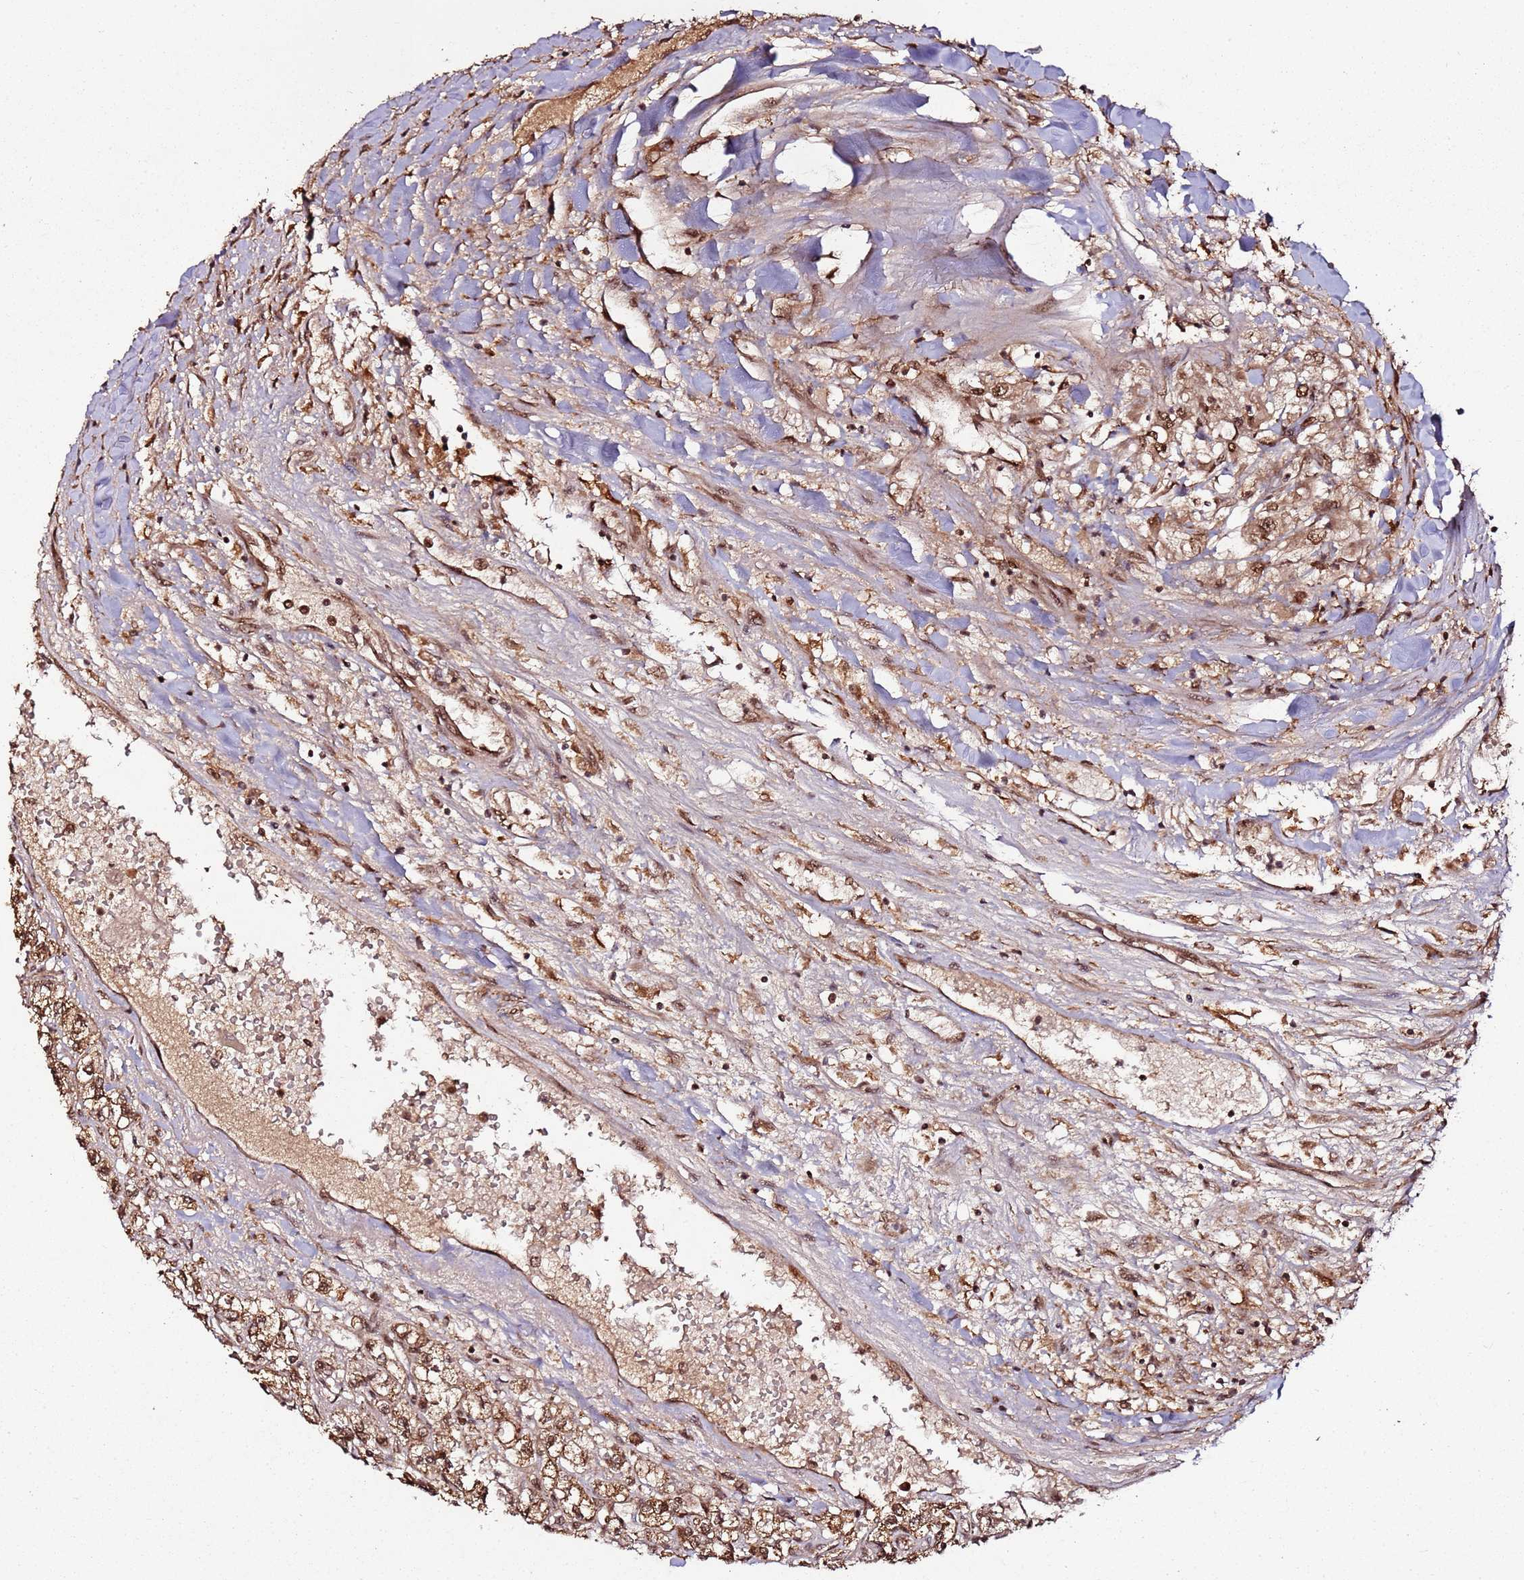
{"staining": {"intensity": "moderate", "quantity": ">75%", "location": "cytoplasmic/membranous,nuclear"}, "tissue": "renal cancer", "cell_type": "Tumor cells", "image_type": "cancer", "snomed": [{"axis": "morphology", "description": "Adenocarcinoma, NOS"}, {"axis": "topography", "description": "Kidney"}], "caption": "Immunohistochemistry of human renal cancer demonstrates medium levels of moderate cytoplasmic/membranous and nuclear positivity in about >75% of tumor cells.", "gene": "XRN2", "patient": {"sex": "male", "age": 80}}